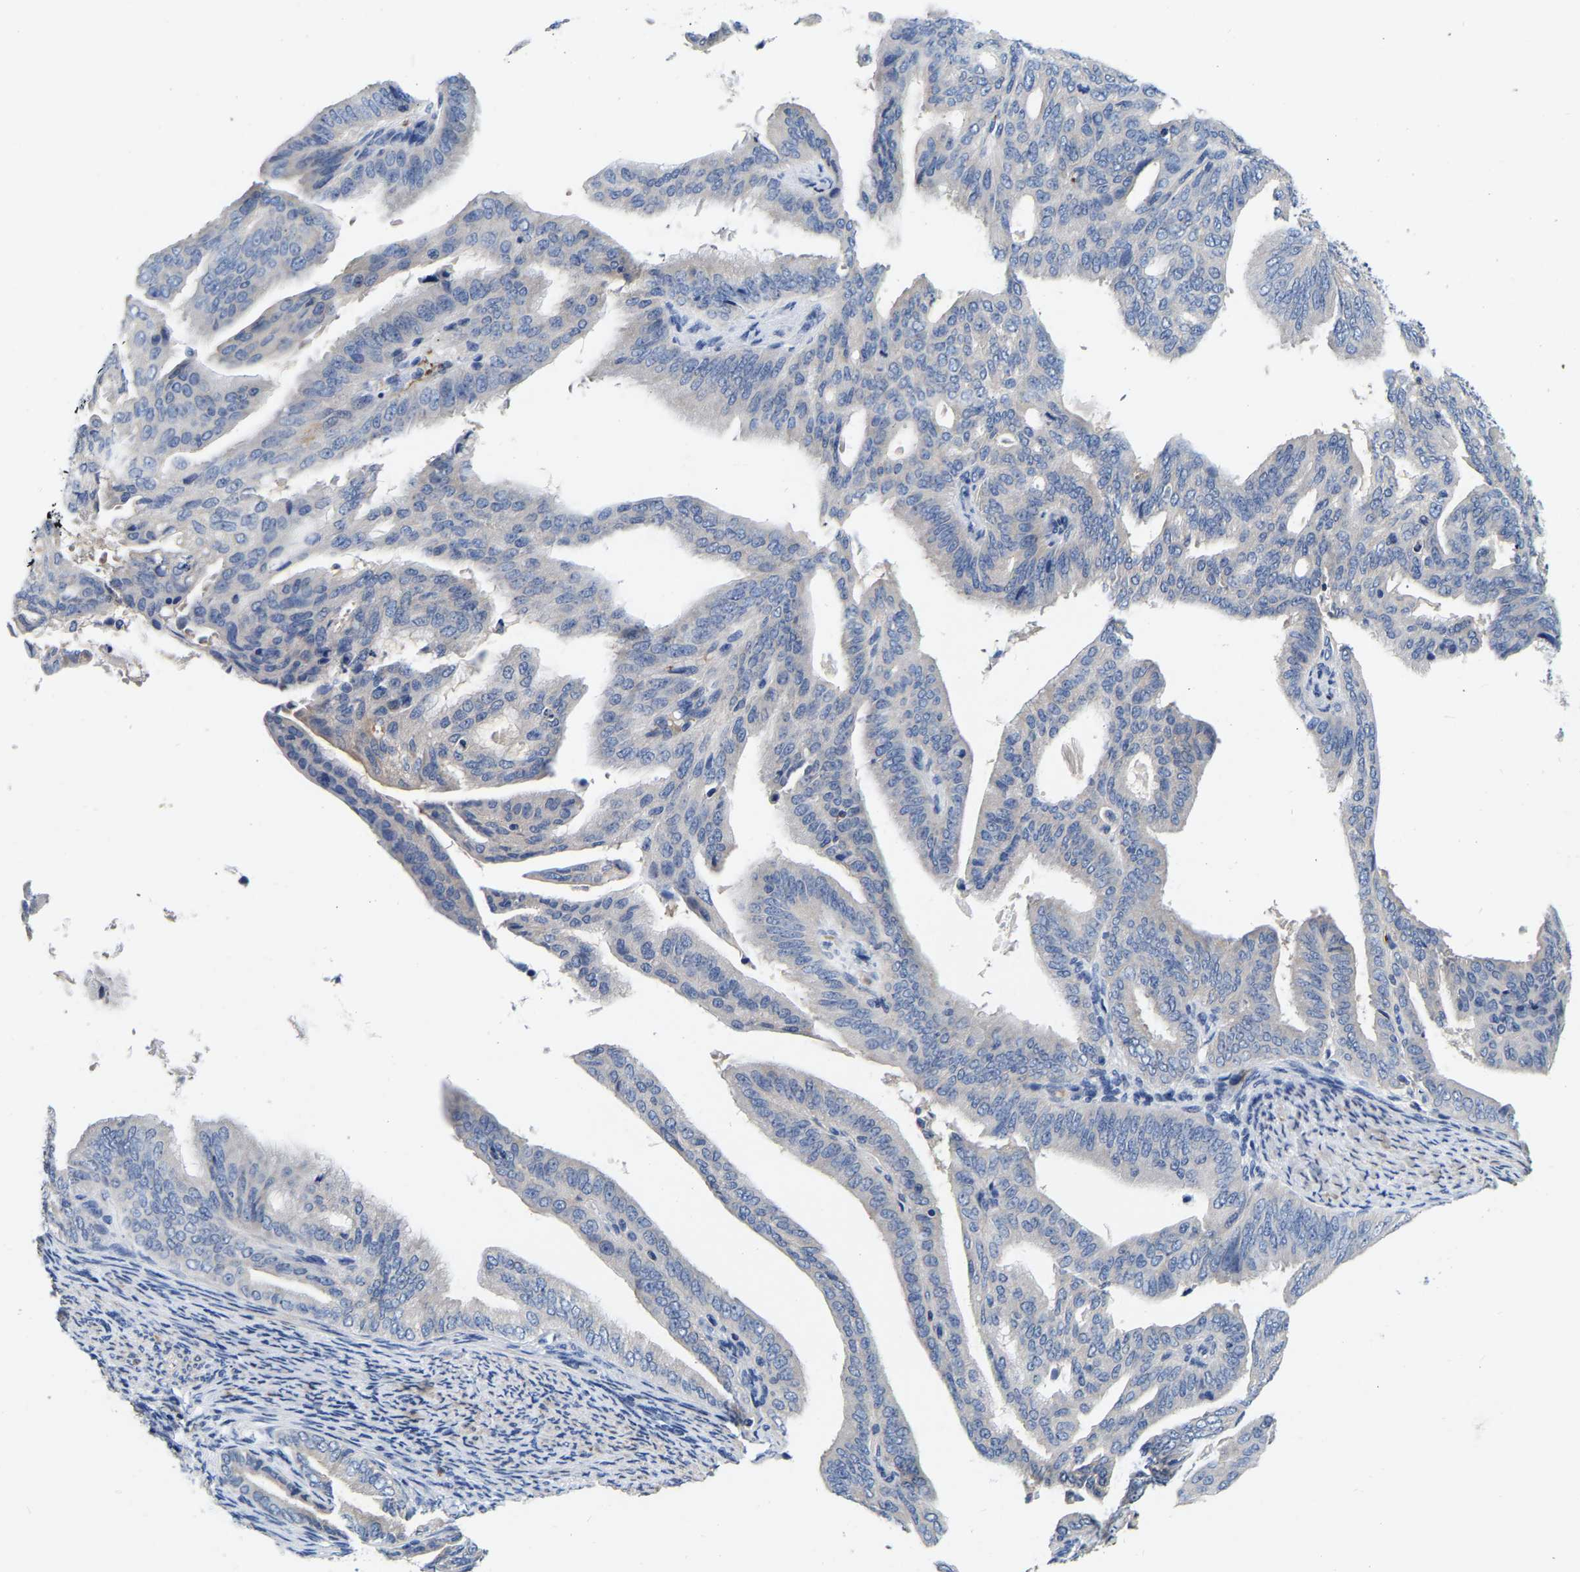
{"staining": {"intensity": "negative", "quantity": "none", "location": "none"}, "tissue": "endometrial cancer", "cell_type": "Tumor cells", "image_type": "cancer", "snomed": [{"axis": "morphology", "description": "Adenocarcinoma, NOS"}, {"axis": "topography", "description": "Endometrium"}], "caption": "Tumor cells are negative for protein expression in human endometrial cancer (adenocarcinoma).", "gene": "RAB27B", "patient": {"sex": "female", "age": 58}}